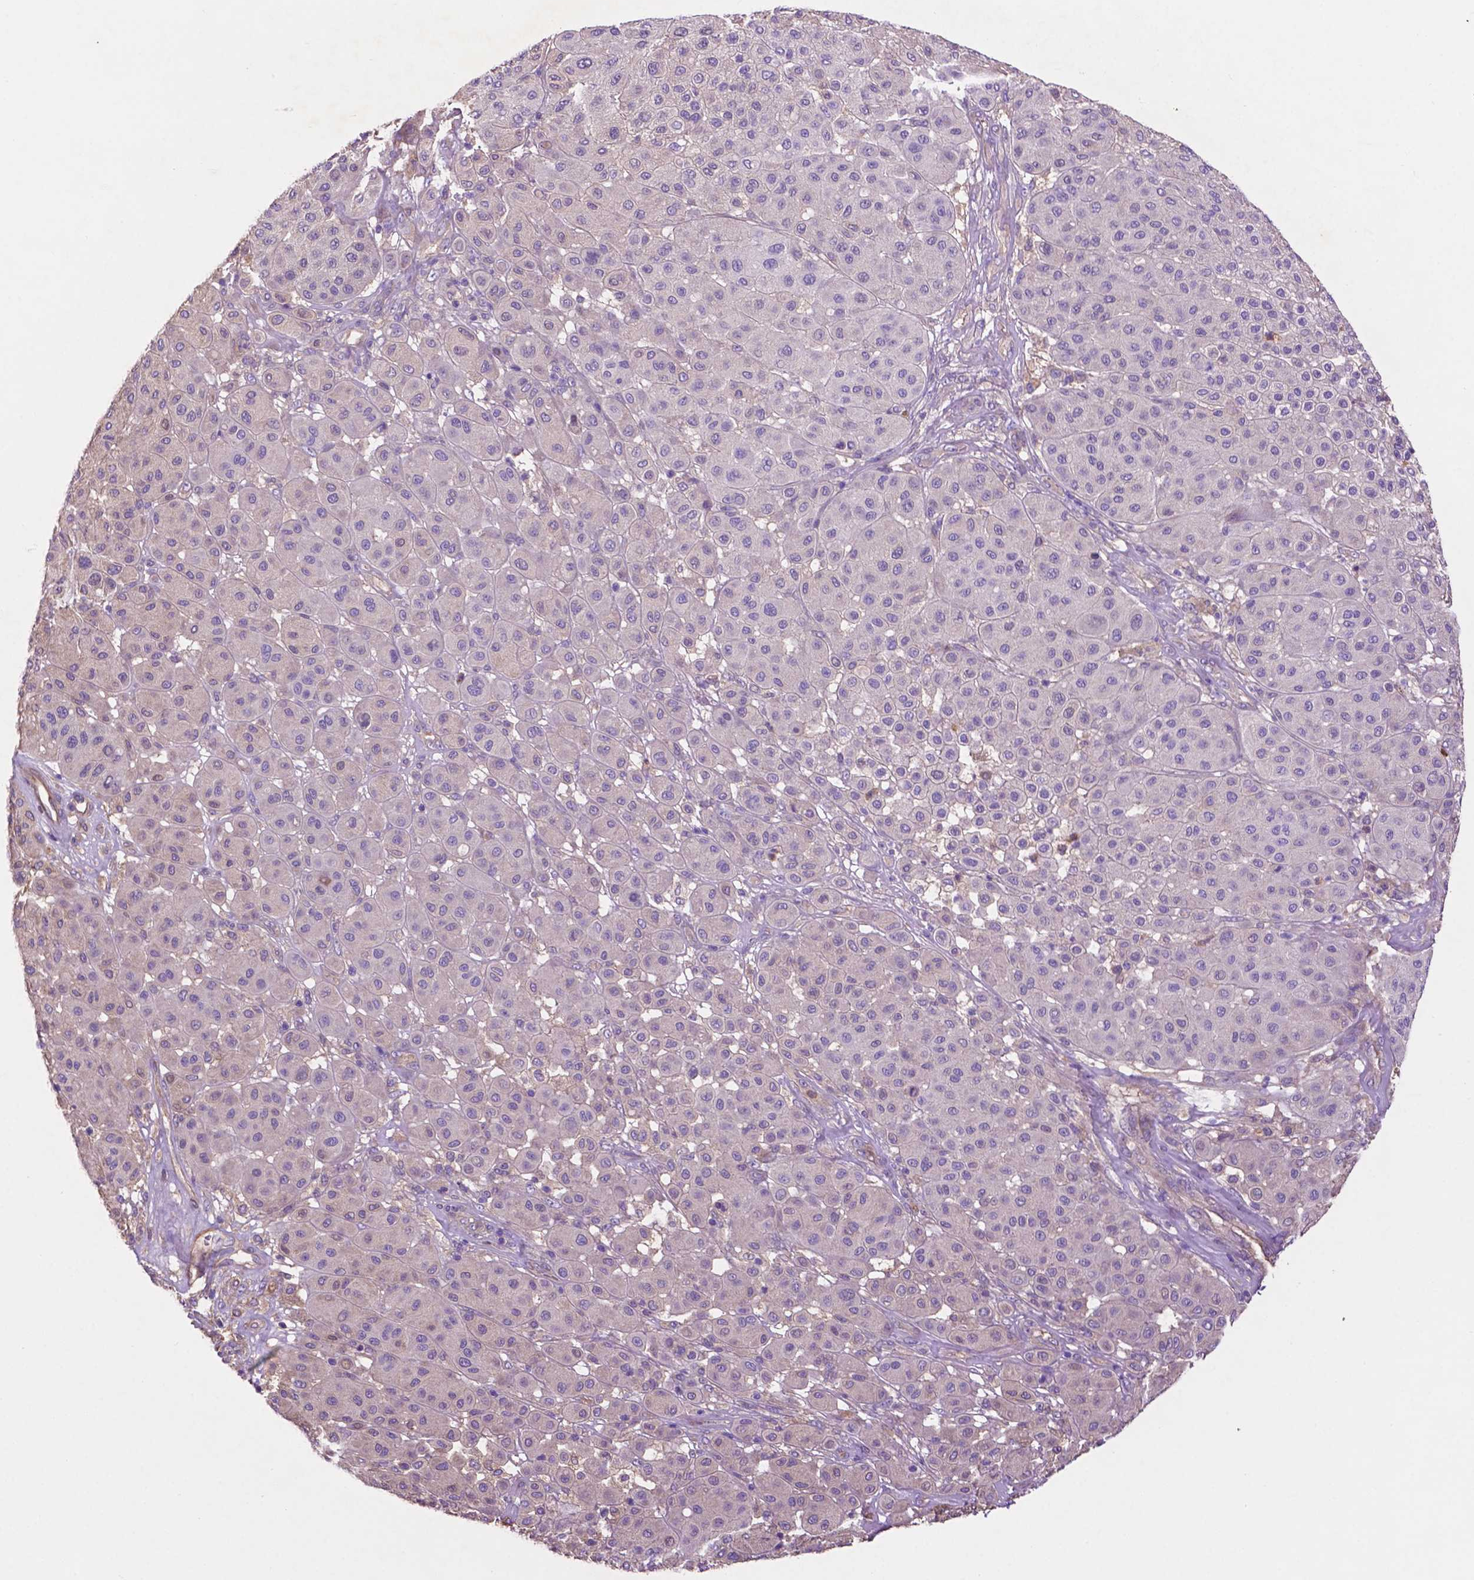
{"staining": {"intensity": "negative", "quantity": "none", "location": "none"}, "tissue": "melanoma", "cell_type": "Tumor cells", "image_type": "cancer", "snomed": [{"axis": "morphology", "description": "Malignant melanoma, Metastatic site"}, {"axis": "topography", "description": "Smooth muscle"}], "caption": "A histopathology image of human malignant melanoma (metastatic site) is negative for staining in tumor cells.", "gene": "GDPD5", "patient": {"sex": "male", "age": 41}}